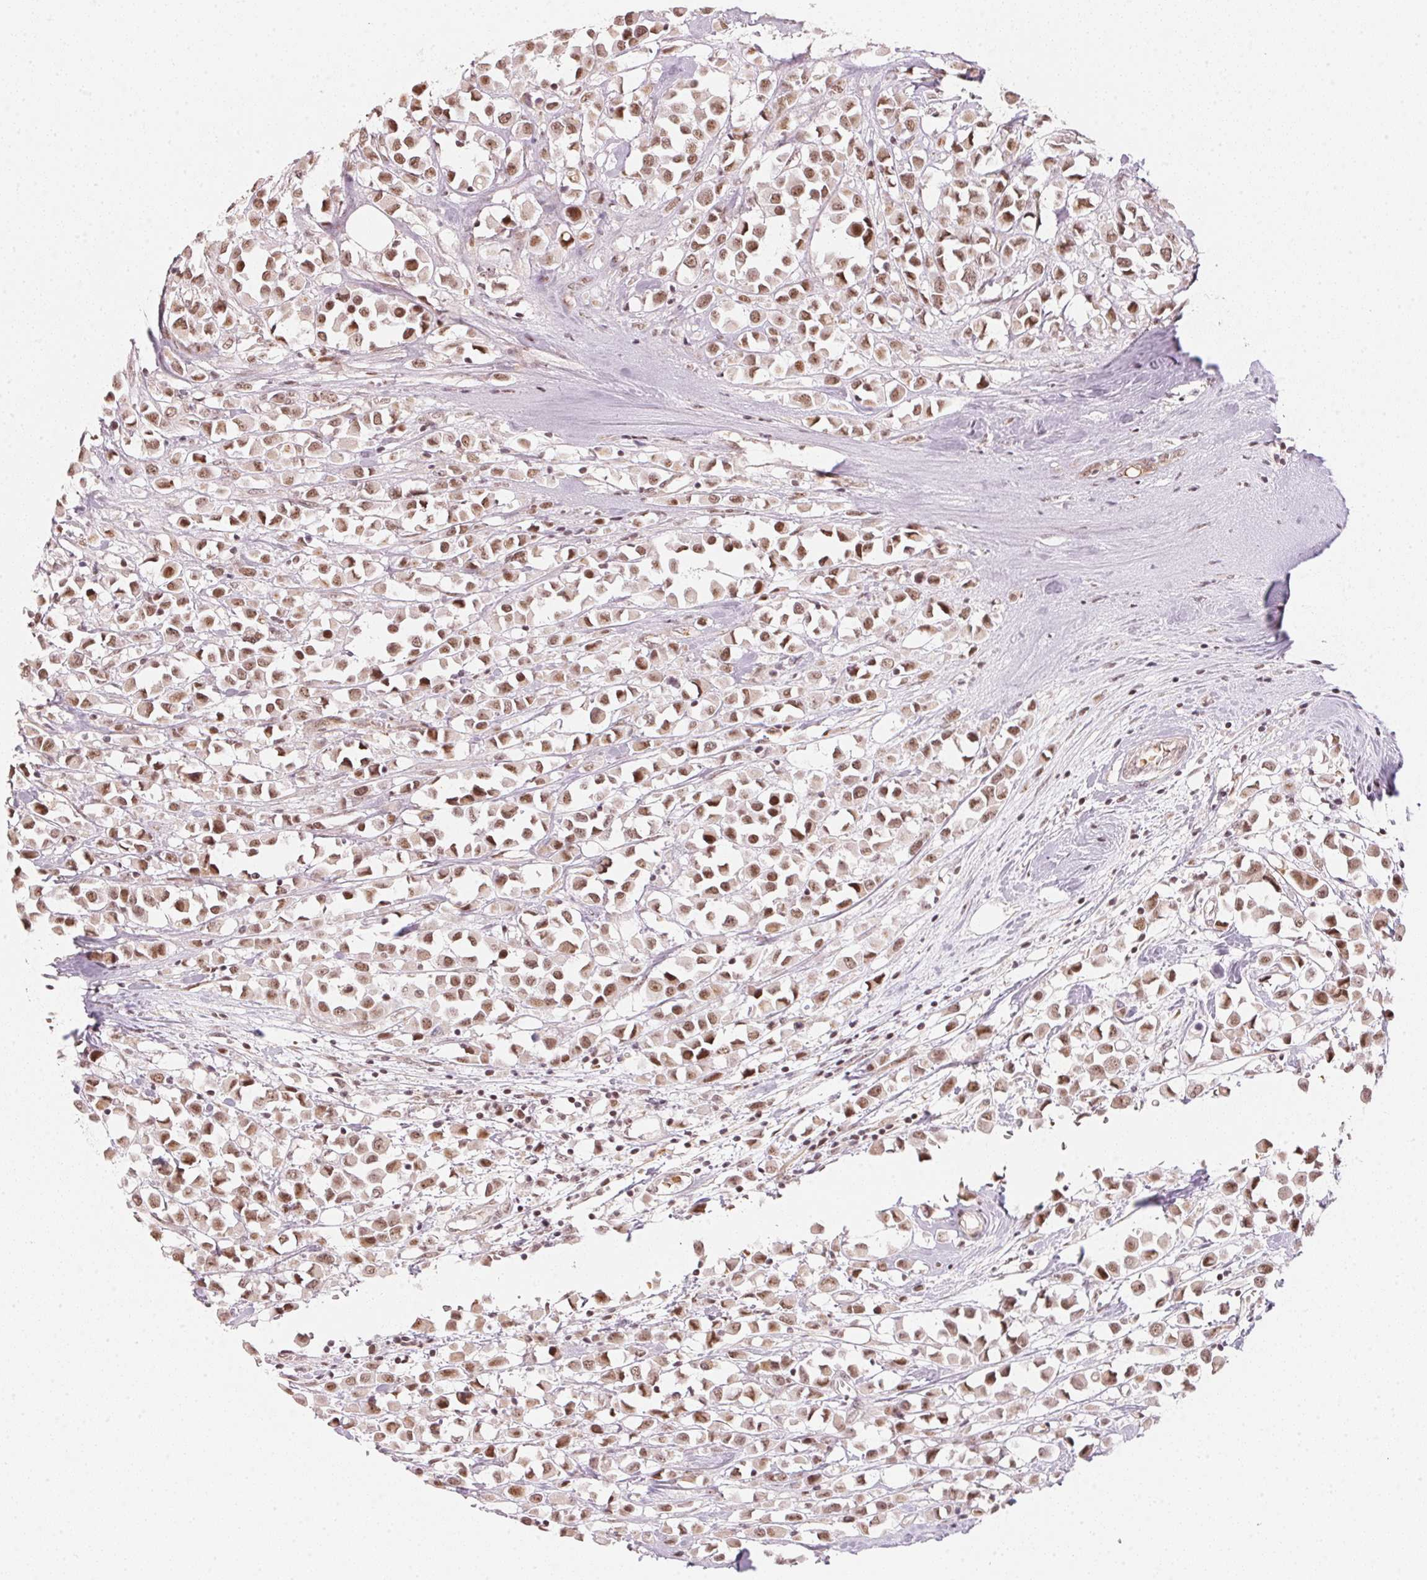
{"staining": {"intensity": "moderate", "quantity": ">75%", "location": "nuclear"}, "tissue": "breast cancer", "cell_type": "Tumor cells", "image_type": "cancer", "snomed": [{"axis": "morphology", "description": "Duct carcinoma"}, {"axis": "topography", "description": "Breast"}], "caption": "Immunohistochemical staining of human breast cancer shows medium levels of moderate nuclear protein staining in approximately >75% of tumor cells.", "gene": "KAT6A", "patient": {"sex": "female", "age": 61}}